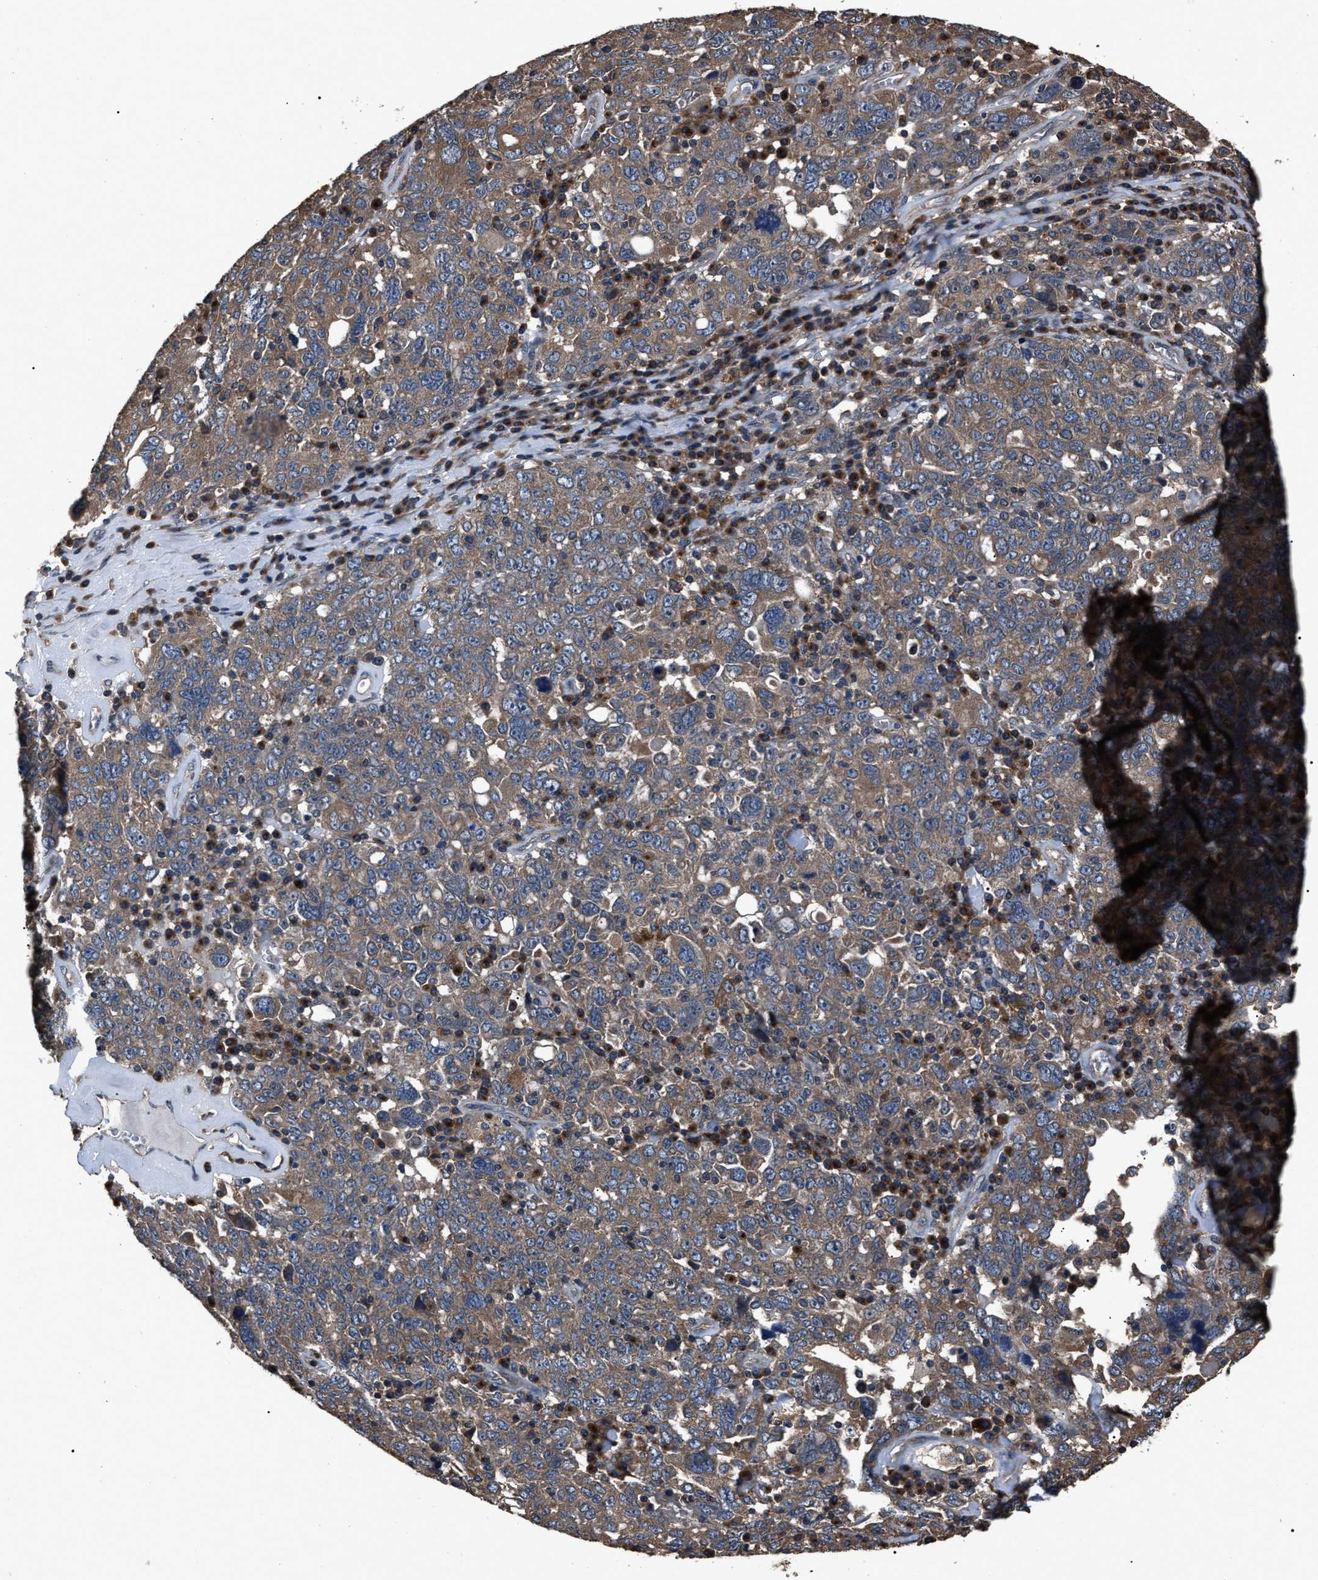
{"staining": {"intensity": "moderate", "quantity": ">75%", "location": "cytoplasmic/membranous"}, "tissue": "ovarian cancer", "cell_type": "Tumor cells", "image_type": "cancer", "snomed": [{"axis": "morphology", "description": "Carcinoma, endometroid"}, {"axis": "topography", "description": "Ovary"}], "caption": "Endometroid carcinoma (ovarian) was stained to show a protein in brown. There is medium levels of moderate cytoplasmic/membranous positivity in about >75% of tumor cells.", "gene": "RNF216", "patient": {"sex": "female", "age": 62}}